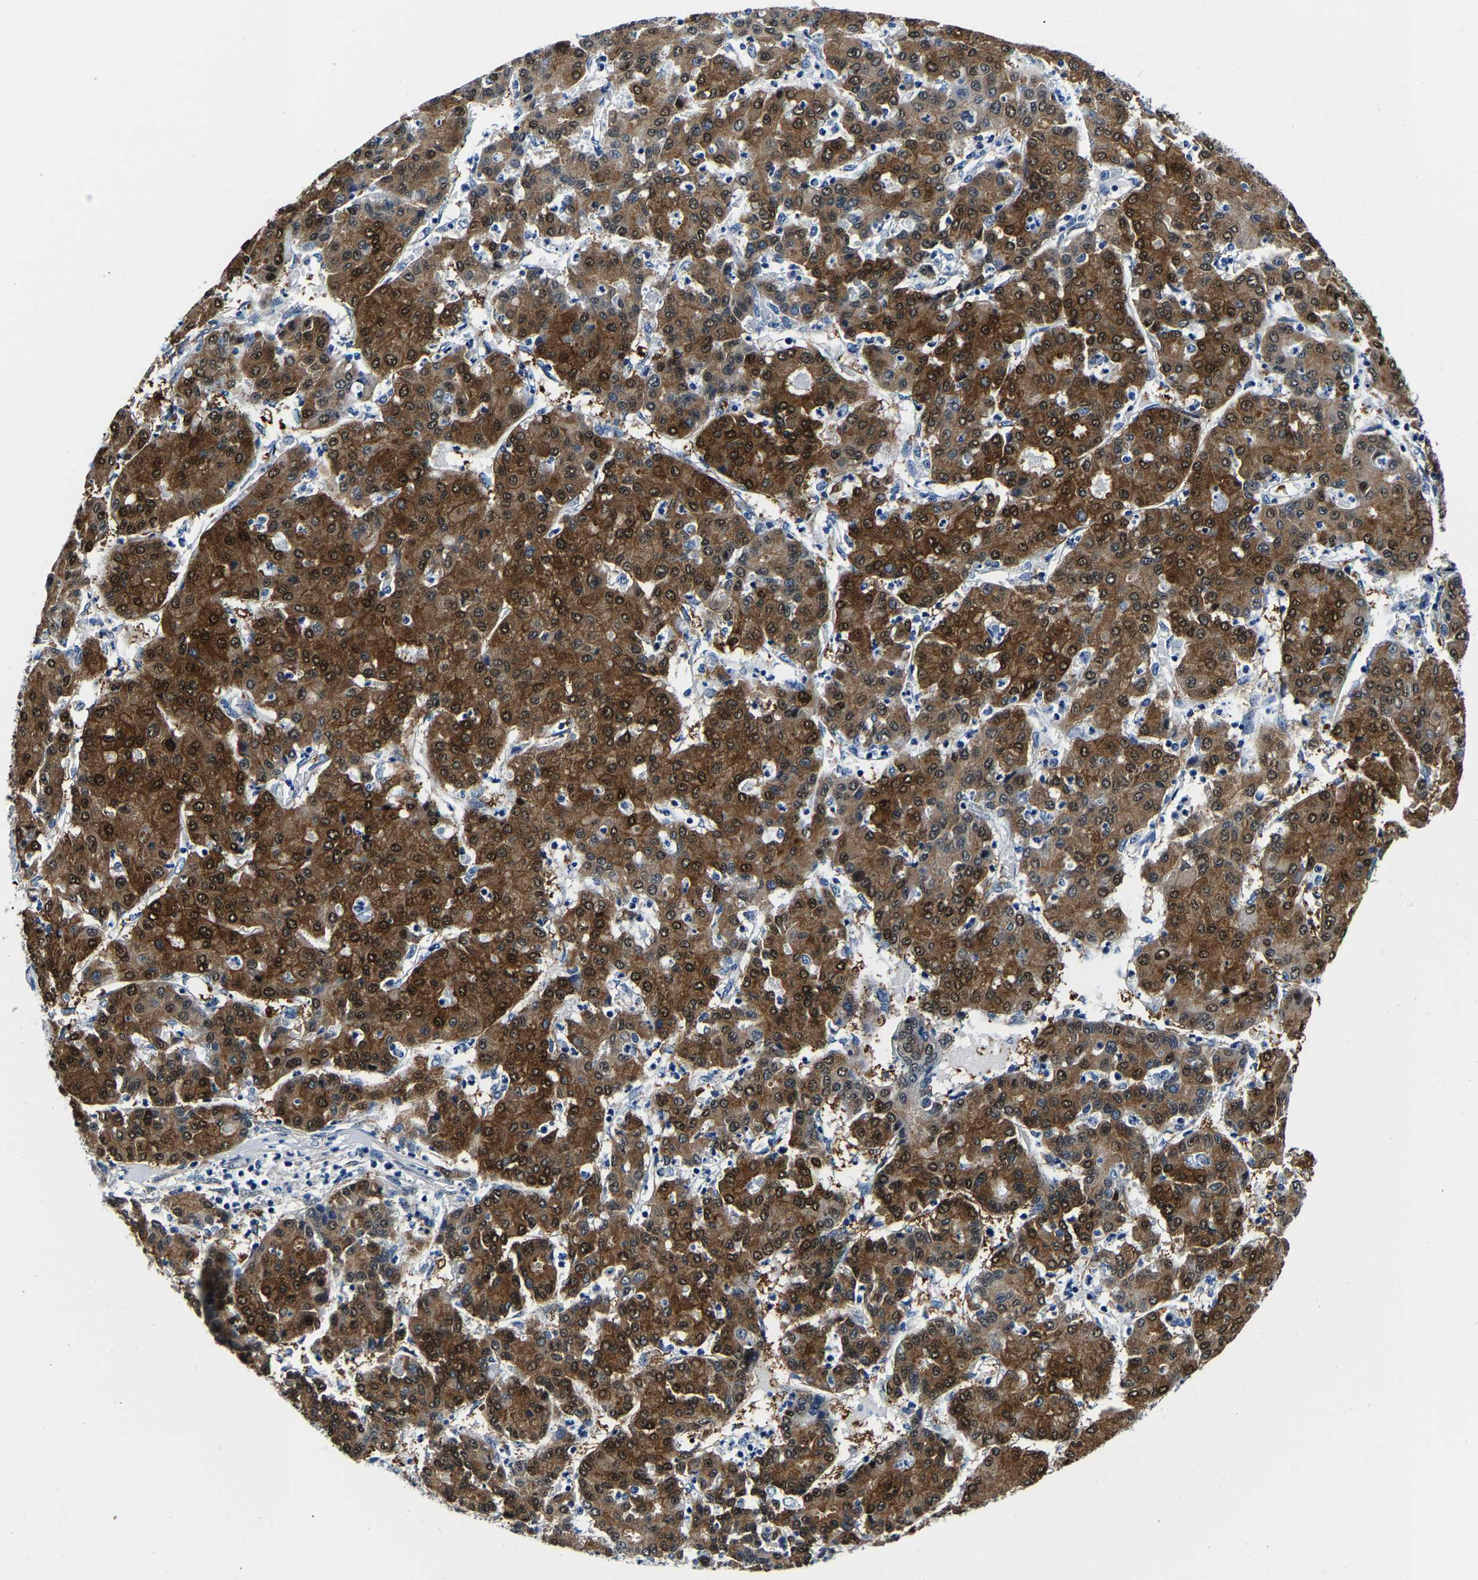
{"staining": {"intensity": "strong", "quantity": ">75%", "location": "cytoplasmic/membranous"}, "tissue": "liver cancer", "cell_type": "Tumor cells", "image_type": "cancer", "snomed": [{"axis": "morphology", "description": "Carcinoma, Hepatocellular, NOS"}, {"axis": "topography", "description": "Liver"}], "caption": "Hepatocellular carcinoma (liver) stained for a protein (brown) exhibits strong cytoplasmic/membranous positive expression in approximately >75% of tumor cells.", "gene": "ACO1", "patient": {"sex": "male", "age": 65}}